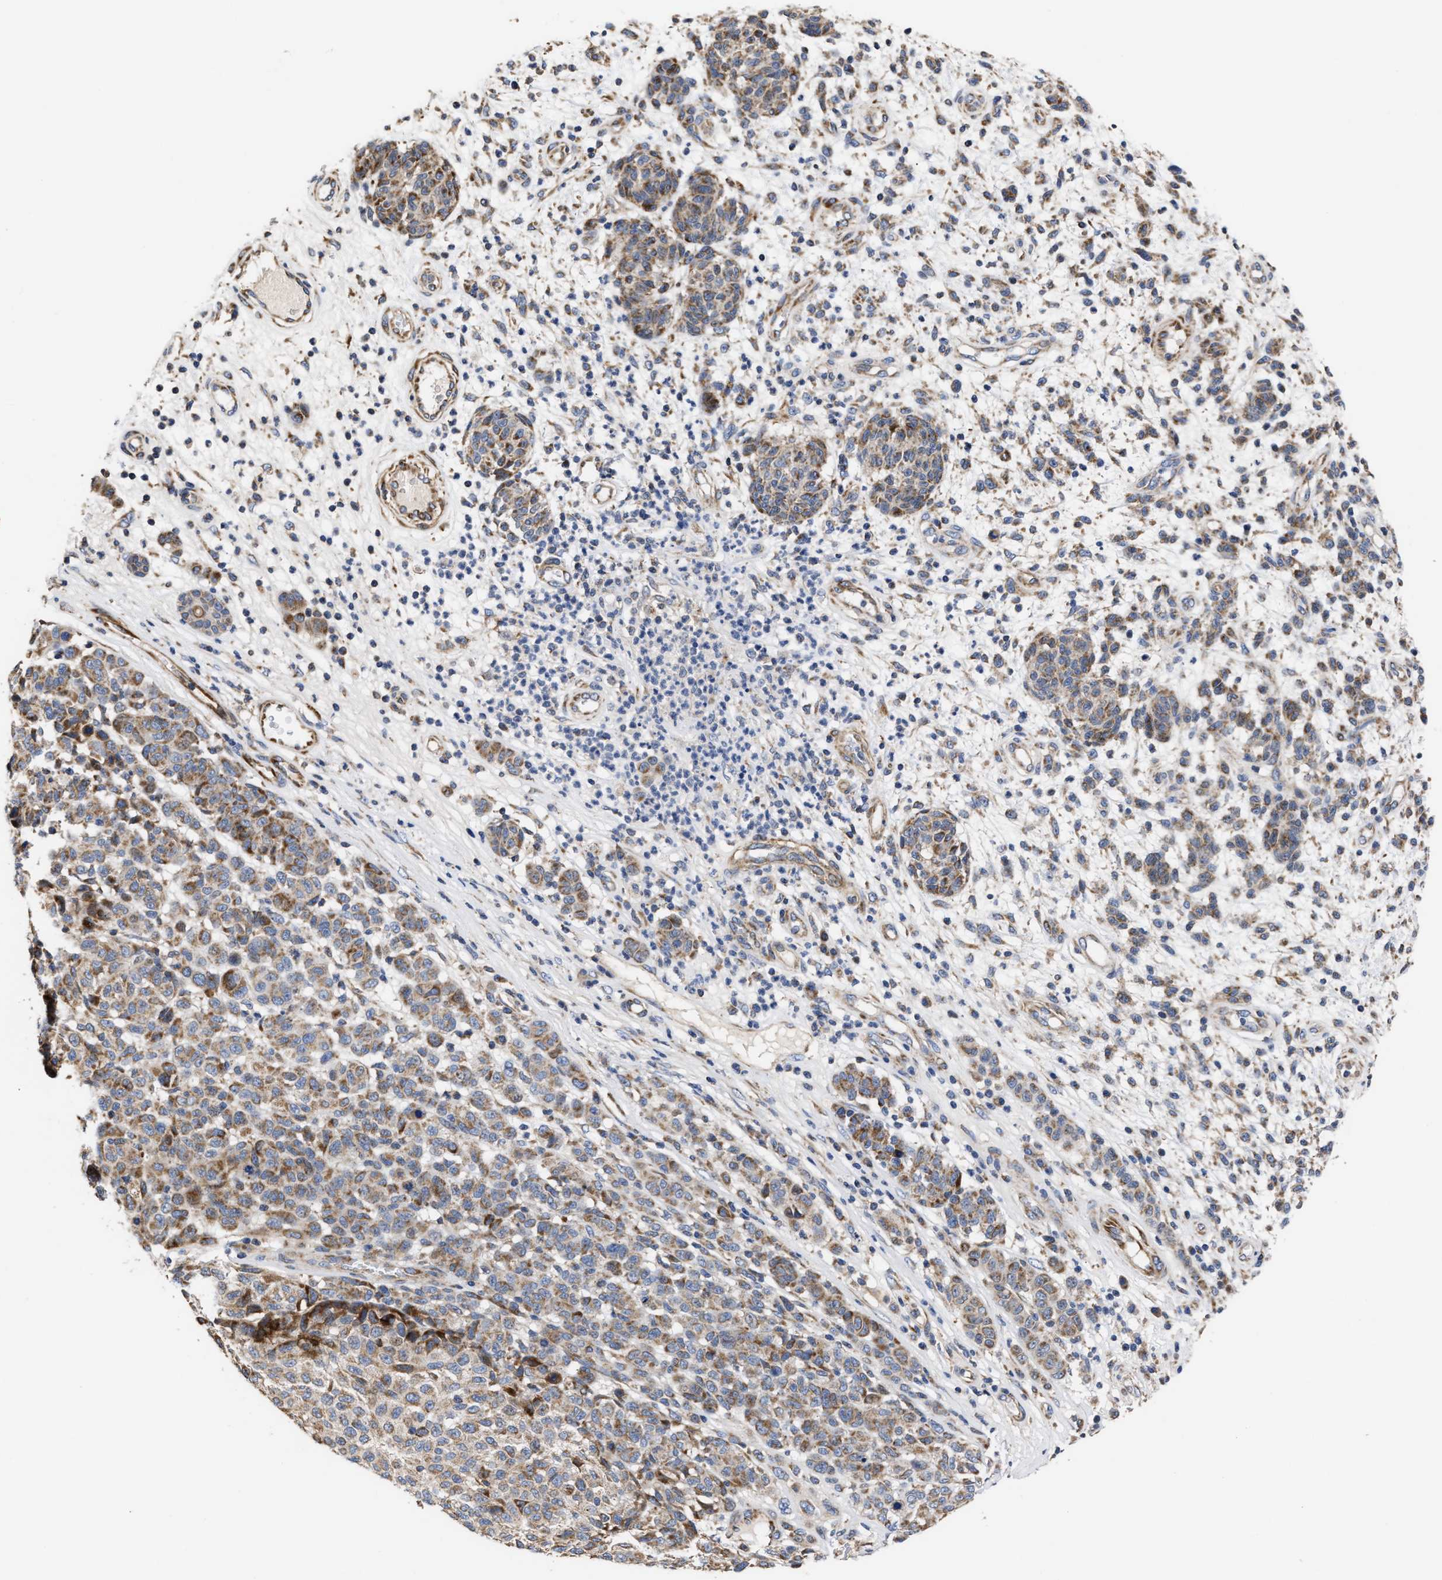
{"staining": {"intensity": "moderate", "quantity": ">75%", "location": "cytoplasmic/membranous"}, "tissue": "melanoma", "cell_type": "Tumor cells", "image_type": "cancer", "snomed": [{"axis": "morphology", "description": "Malignant melanoma, NOS"}, {"axis": "topography", "description": "Skin"}], "caption": "Melanoma stained for a protein reveals moderate cytoplasmic/membranous positivity in tumor cells.", "gene": "MALSU1", "patient": {"sex": "male", "age": 59}}